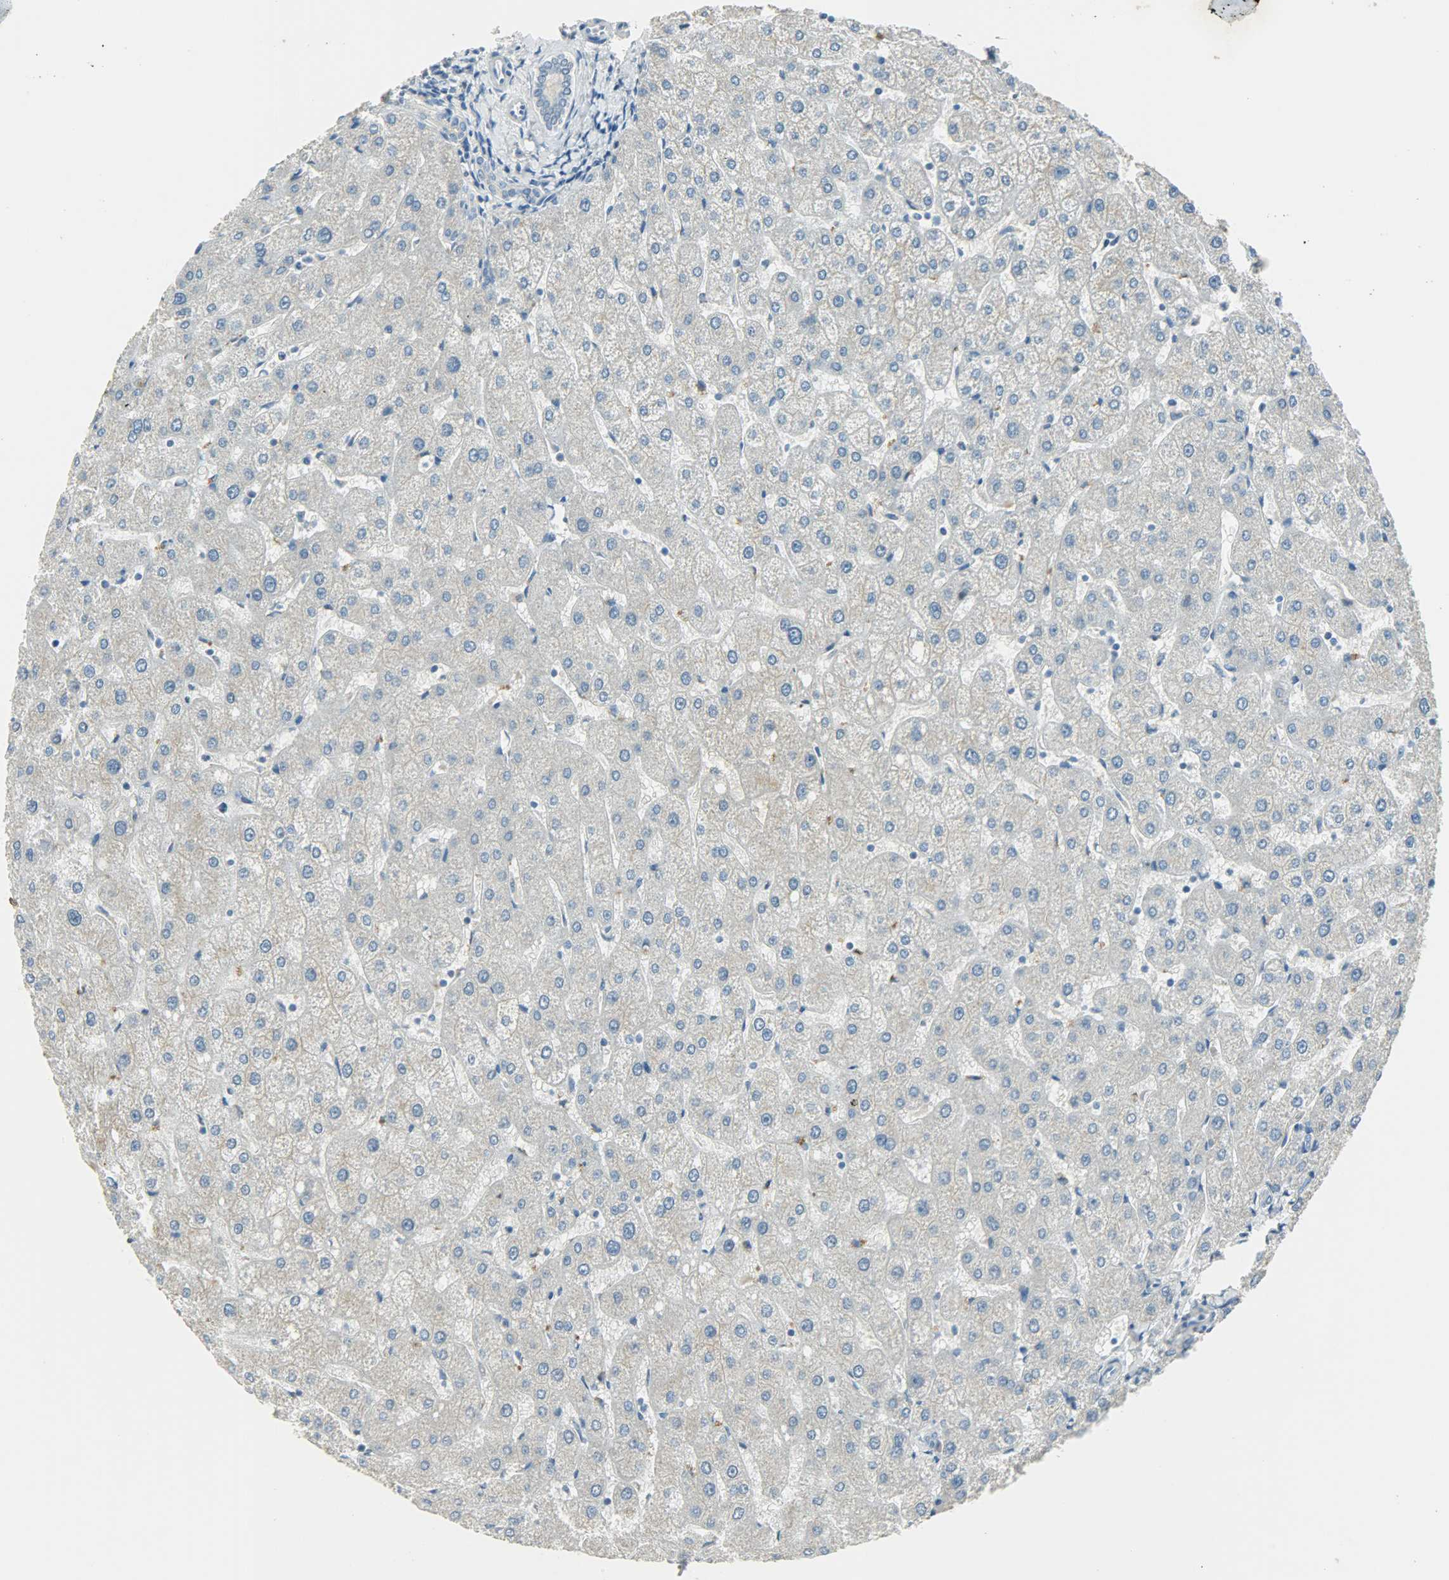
{"staining": {"intensity": "weak", "quantity": "25%-75%", "location": "cytoplasmic/membranous"}, "tissue": "liver", "cell_type": "Cholangiocytes", "image_type": "normal", "snomed": [{"axis": "morphology", "description": "Normal tissue, NOS"}, {"axis": "topography", "description": "Liver"}], "caption": "Immunohistochemical staining of benign human liver exhibits weak cytoplasmic/membranous protein staining in about 25%-75% of cholangiocytes. Using DAB (3,3'-diaminobenzidine) (brown) and hematoxylin (blue) stains, captured at high magnification using brightfield microscopy.", "gene": "TPX2", "patient": {"sex": "male", "age": 67}}